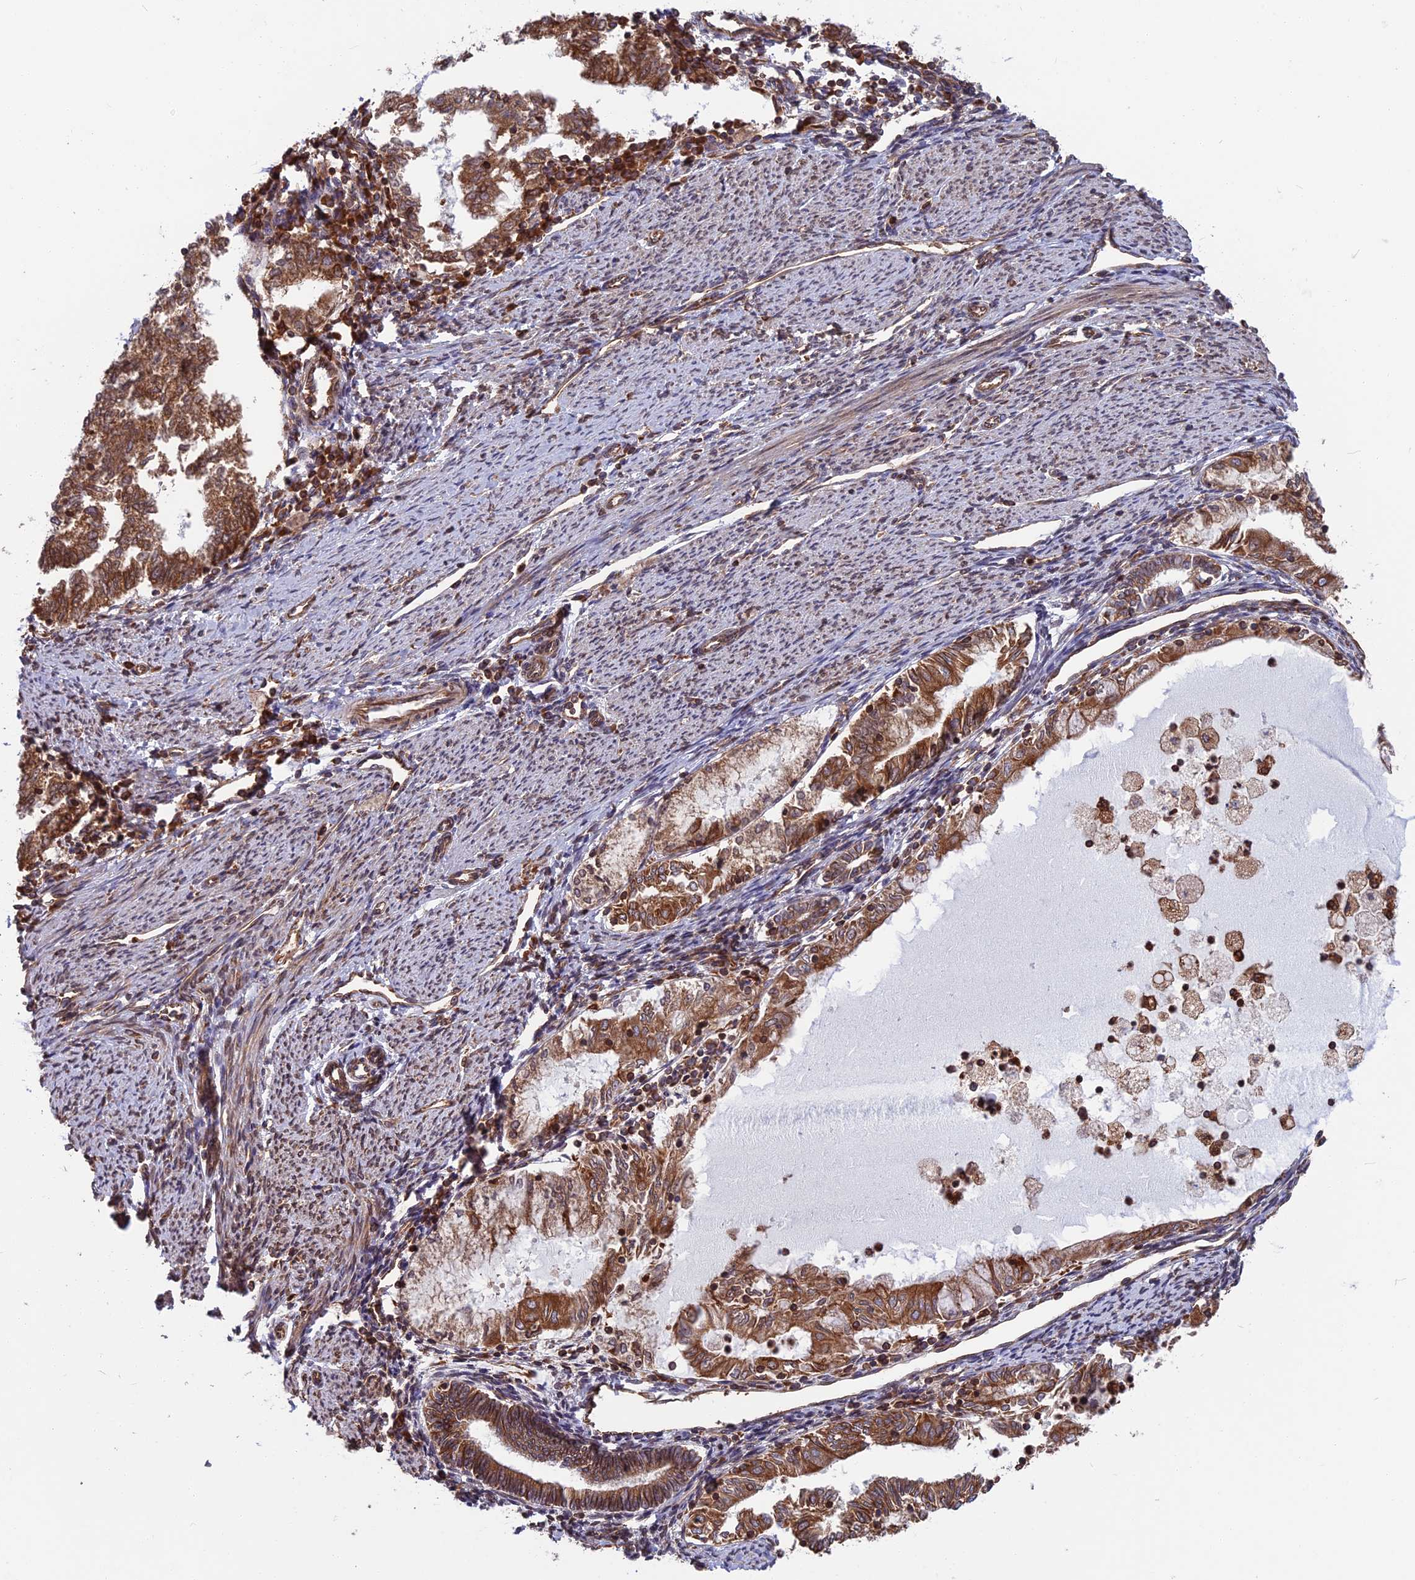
{"staining": {"intensity": "strong", "quantity": ">75%", "location": "cytoplasmic/membranous"}, "tissue": "endometrial cancer", "cell_type": "Tumor cells", "image_type": "cancer", "snomed": [{"axis": "morphology", "description": "Adenocarcinoma, NOS"}, {"axis": "topography", "description": "Endometrium"}], "caption": "Endometrial cancer (adenocarcinoma) stained for a protein exhibits strong cytoplasmic/membranous positivity in tumor cells. (DAB (3,3'-diaminobenzidine) = brown stain, brightfield microscopy at high magnification).", "gene": "WDR1", "patient": {"sex": "female", "age": 79}}